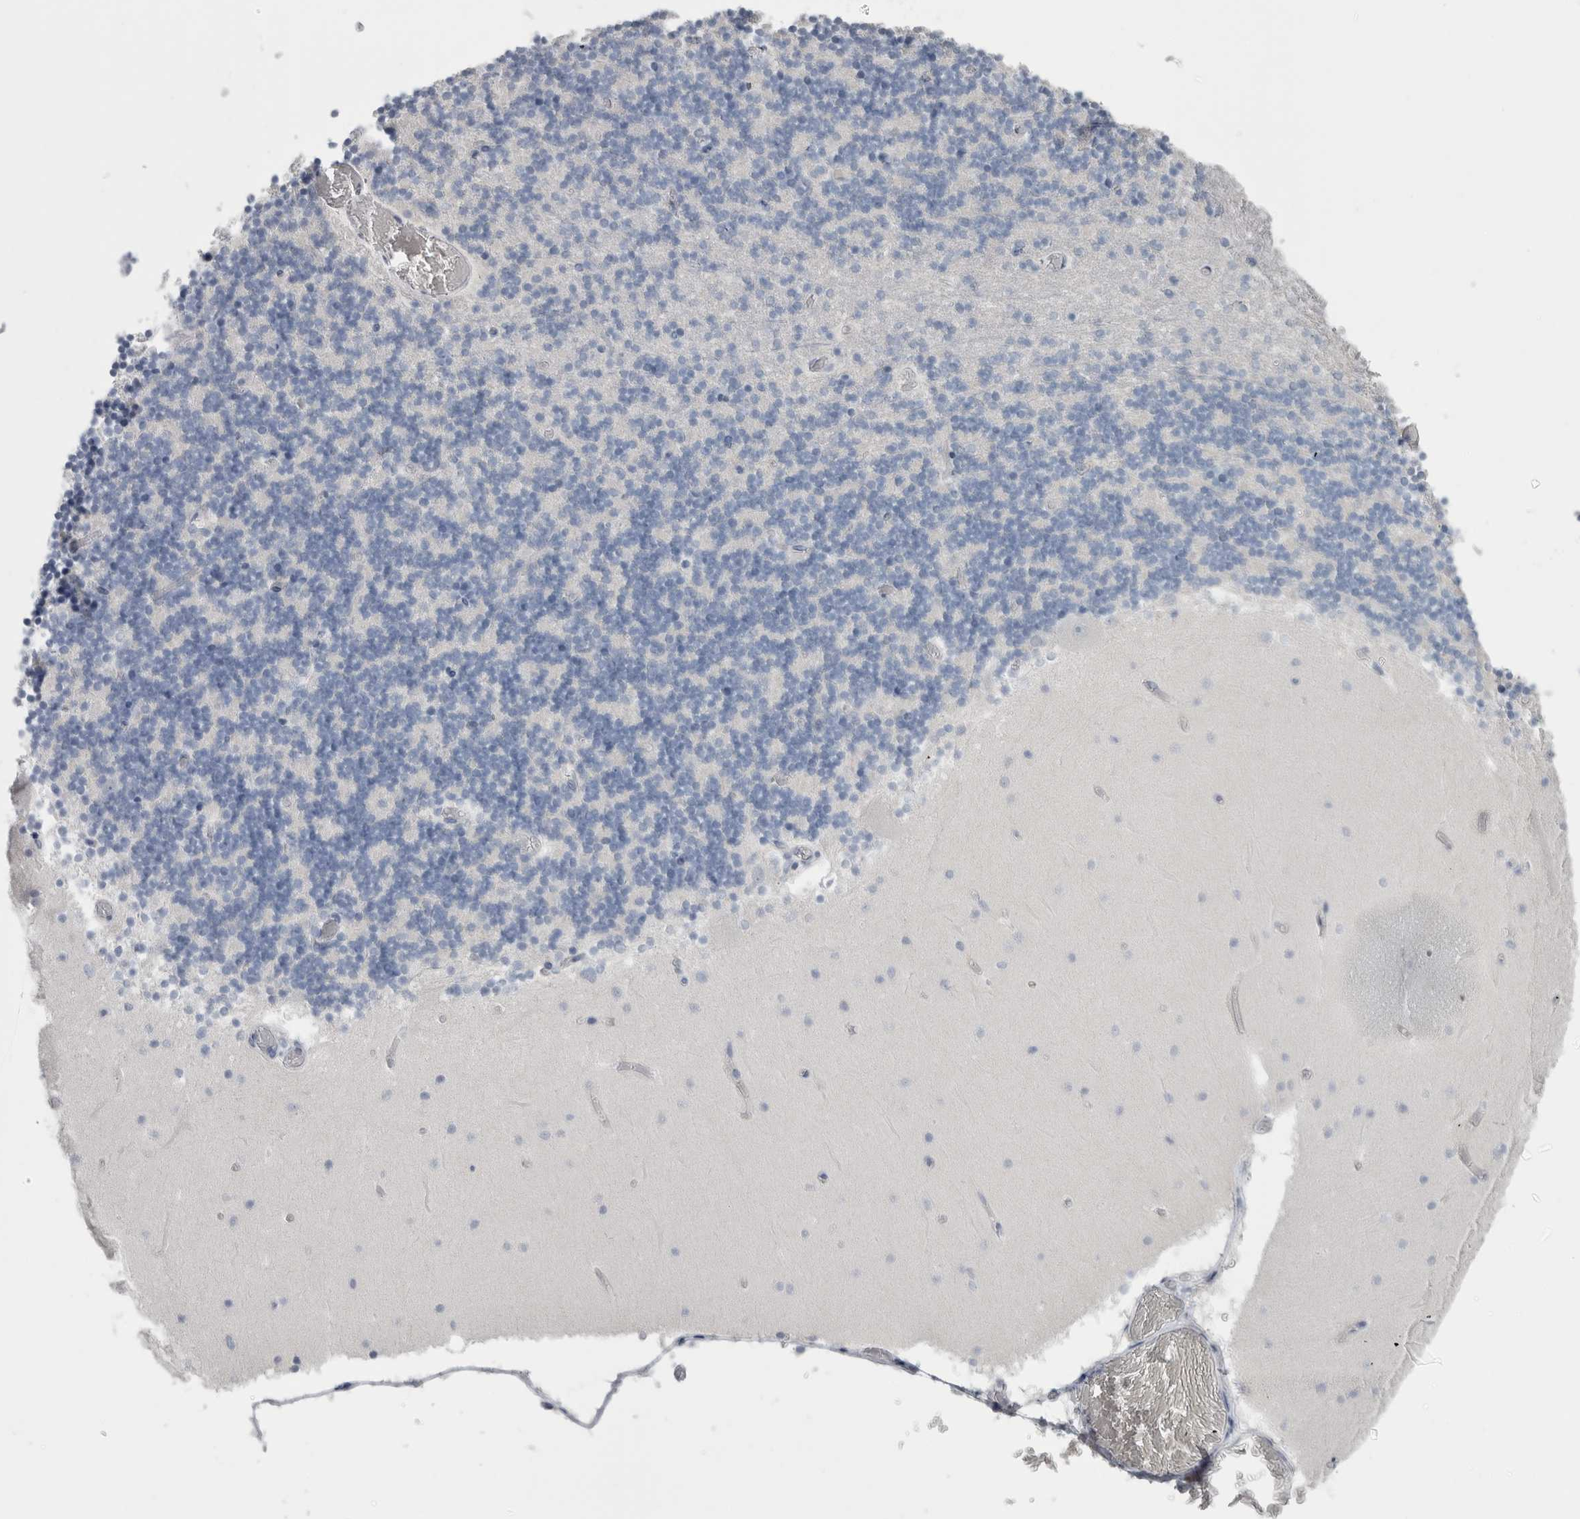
{"staining": {"intensity": "negative", "quantity": "none", "location": "none"}, "tissue": "cerebellum", "cell_type": "Cells in granular layer", "image_type": "normal", "snomed": [{"axis": "morphology", "description": "Normal tissue, NOS"}, {"axis": "topography", "description": "Cerebellum"}], "caption": "High magnification brightfield microscopy of benign cerebellum stained with DAB (3,3'-diaminobenzidine) (brown) and counterstained with hematoxylin (blue): cells in granular layer show no significant expression. (DAB IHC, high magnification).", "gene": "MSMB", "patient": {"sex": "female", "age": 28}}